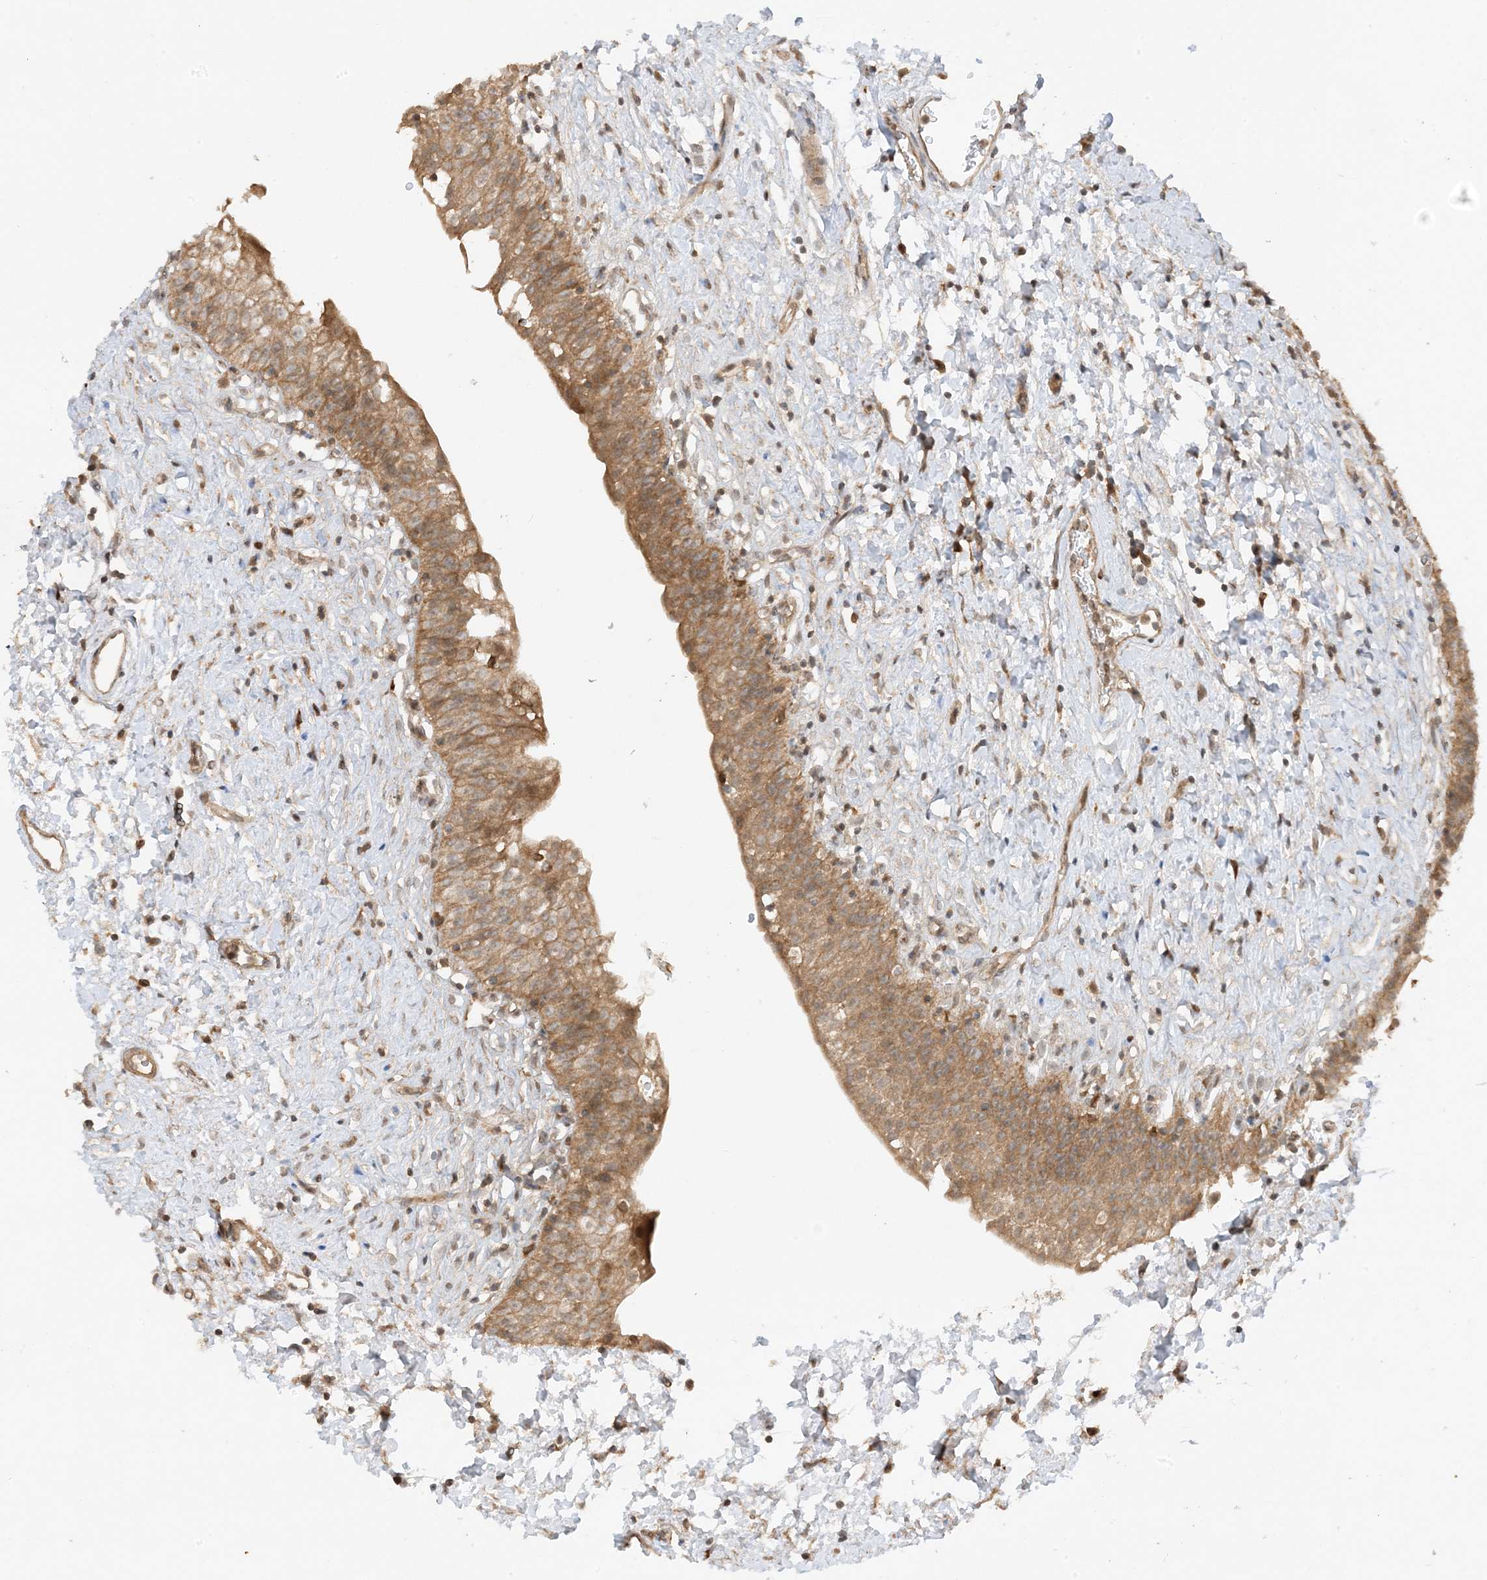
{"staining": {"intensity": "moderate", "quantity": ">75%", "location": "cytoplasmic/membranous"}, "tissue": "urinary bladder", "cell_type": "Urothelial cells", "image_type": "normal", "snomed": [{"axis": "morphology", "description": "Normal tissue, NOS"}, {"axis": "topography", "description": "Urinary bladder"}], "caption": "This image displays benign urinary bladder stained with immunohistochemistry (IHC) to label a protein in brown. The cytoplasmic/membranous of urothelial cells show moderate positivity for the protein. Nuclei are counter-stained blue.", "gene": "XRN1", "patient": {"sex": "male", "age": 51}}